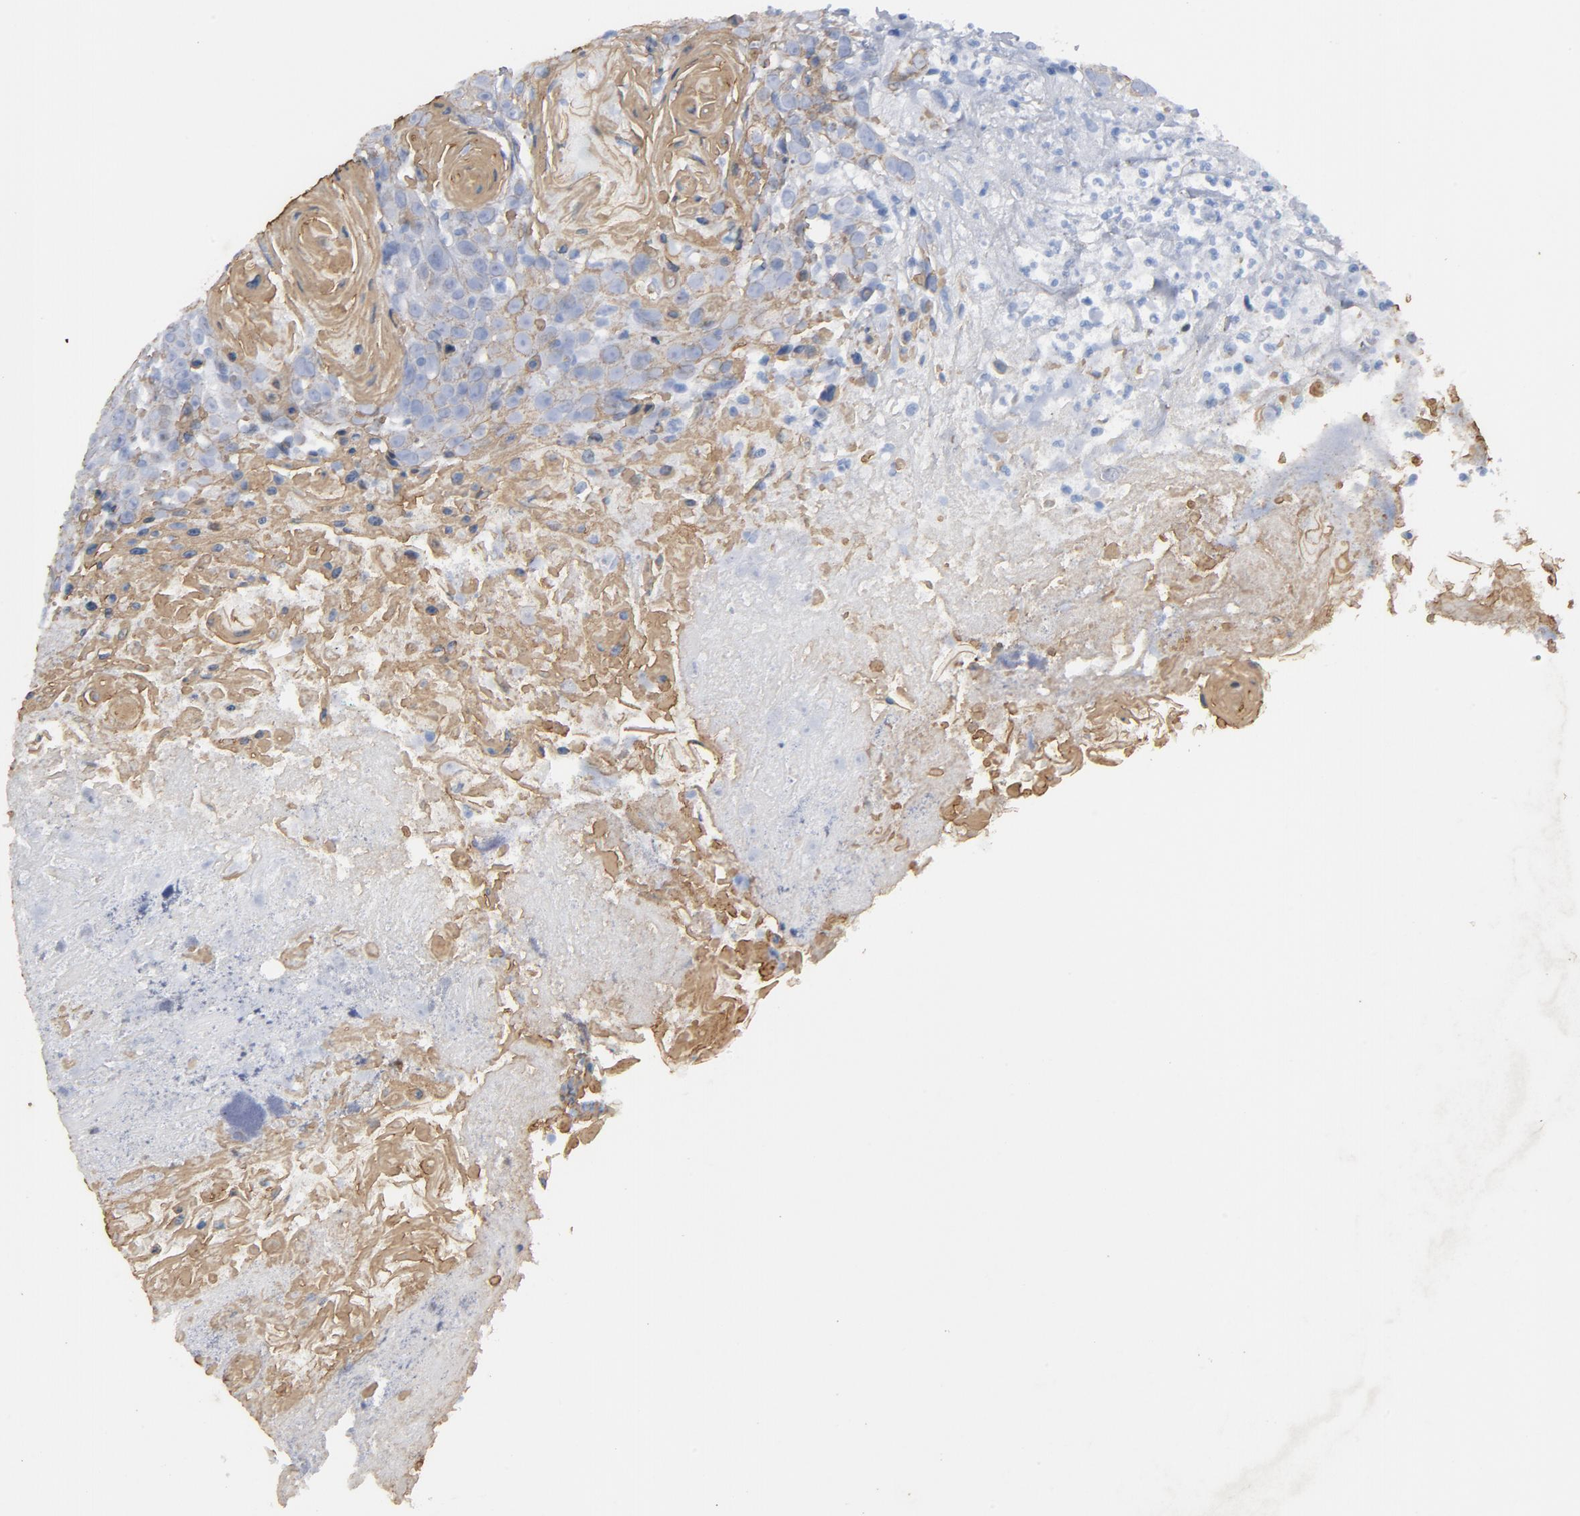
{"staining": {"intensity": "moderate", "quantity": ">75%", "location": "cytoplasmic/membranous"}, "tissue": "head and neck cancer", "cell_type": "Tumor cells", "image_type": "cancer", "snomed": [{"axis": "morphology", "description": "Squamous cell carcinoma, NOS"}, {"axis": "topography", "description": "Head-Neck"}], "caption": "Immunohistochemical staining of human squamous cell carcinoma (head and neck) demonstrates medium levels of moderate cytoplasmic/membranous protein expression in approximately >75% of tumor cells.", "gene": "TSPAN6", "patient": {"sex": "female", "age": 84}}